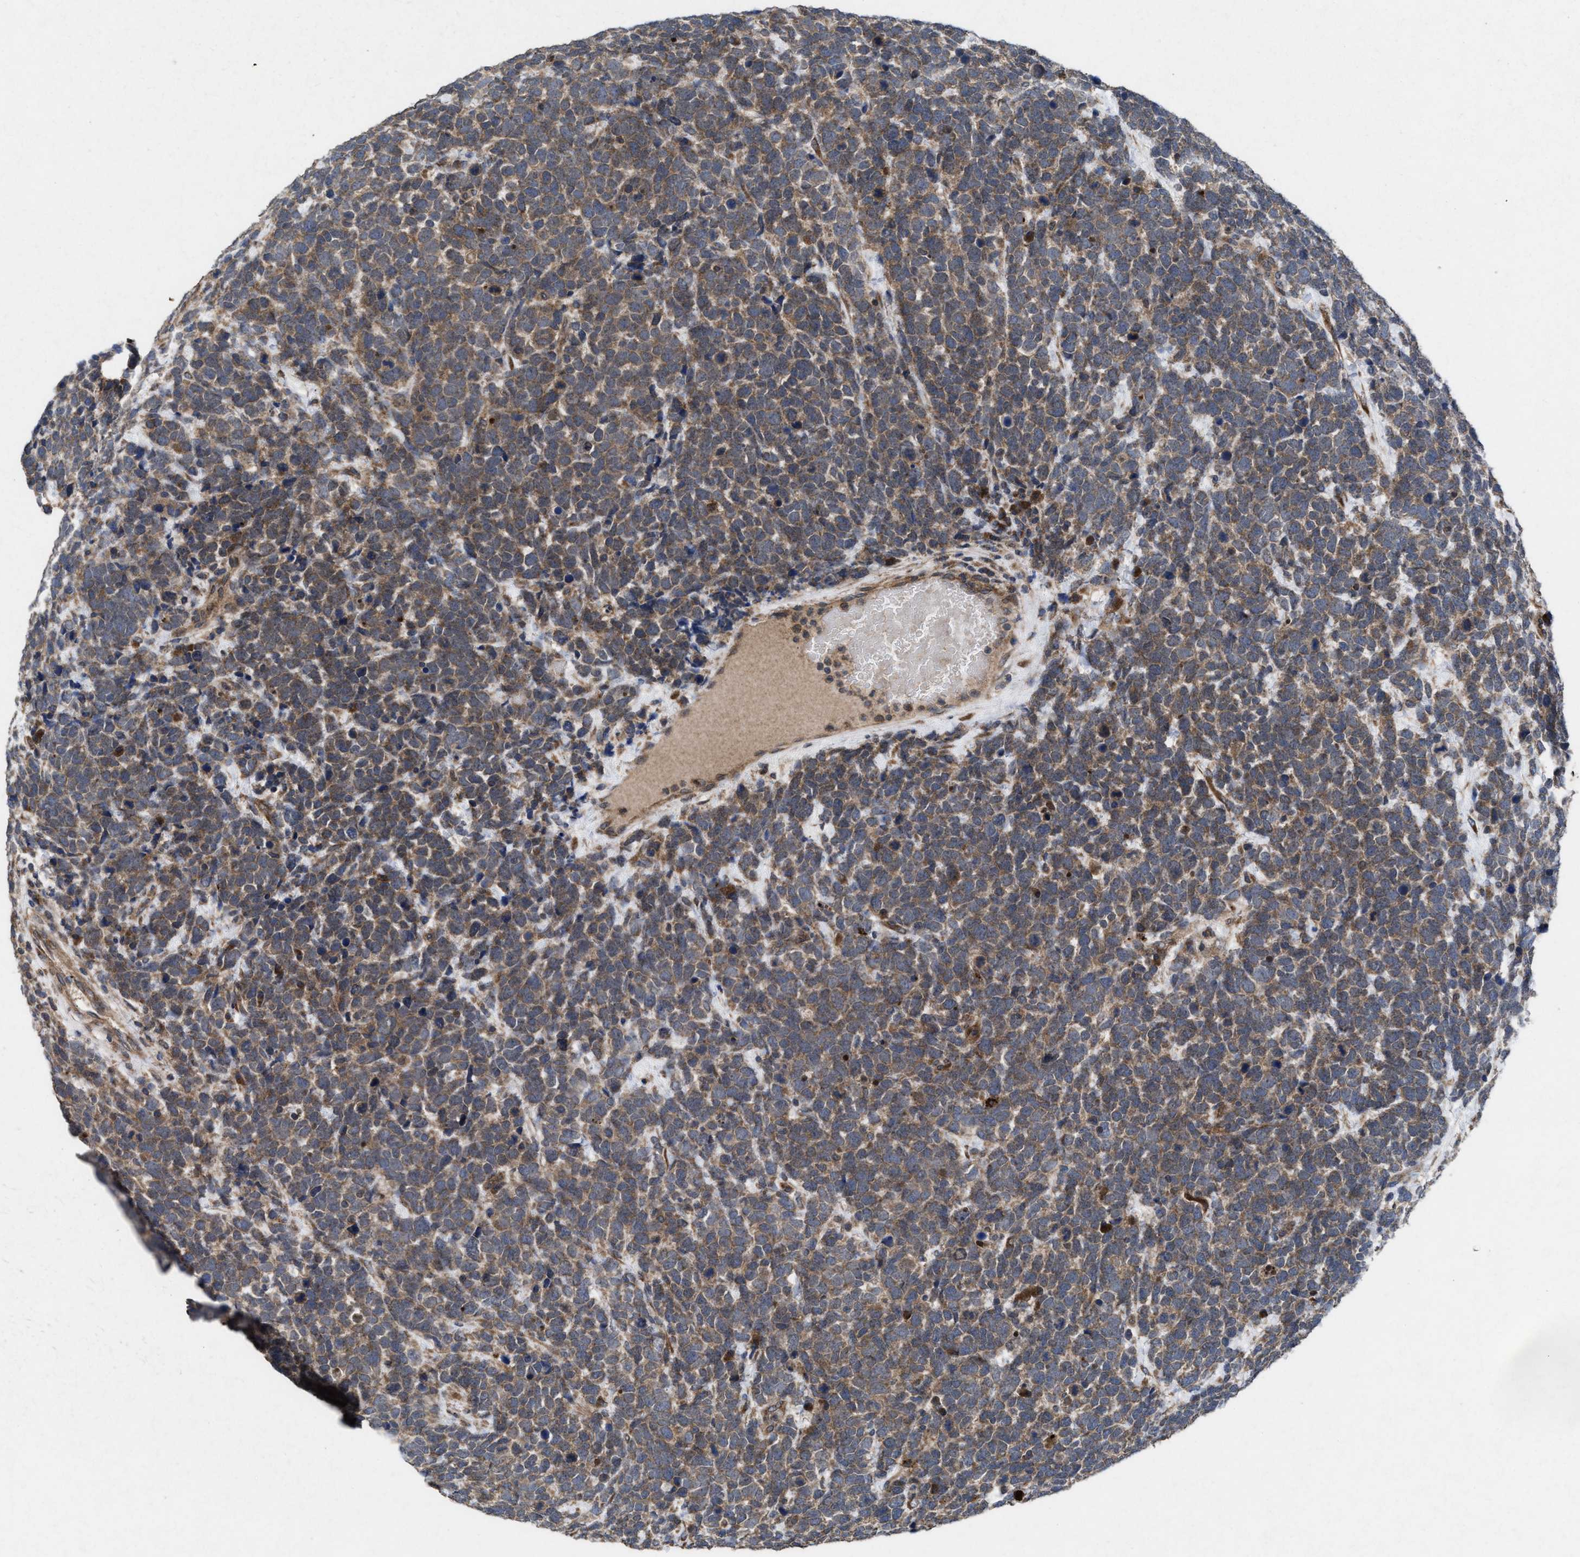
{"staining": {"intensity": "moderate", "quantity": ">75%", "location": "cytoplasmic/membranous"}, "tissue": "urothelial cancer", "cell_type": "Tumor cells", "image_type": "cancer", "snomed": [{"axis": "morphology", "description": "Urothelial carcinoma, High grade"}, {"axis": "topography", "description": "Urinary bladder"}], "caption": "There is medium levels of moderate cytoplasmic/membranous staining in tumor cells of urothelial carcinoma (high-grade), as demonstrated by immunohistochemical staining (brown color).", "gene": "MSI2", "patient": {"sex": "female", "age": 82}}